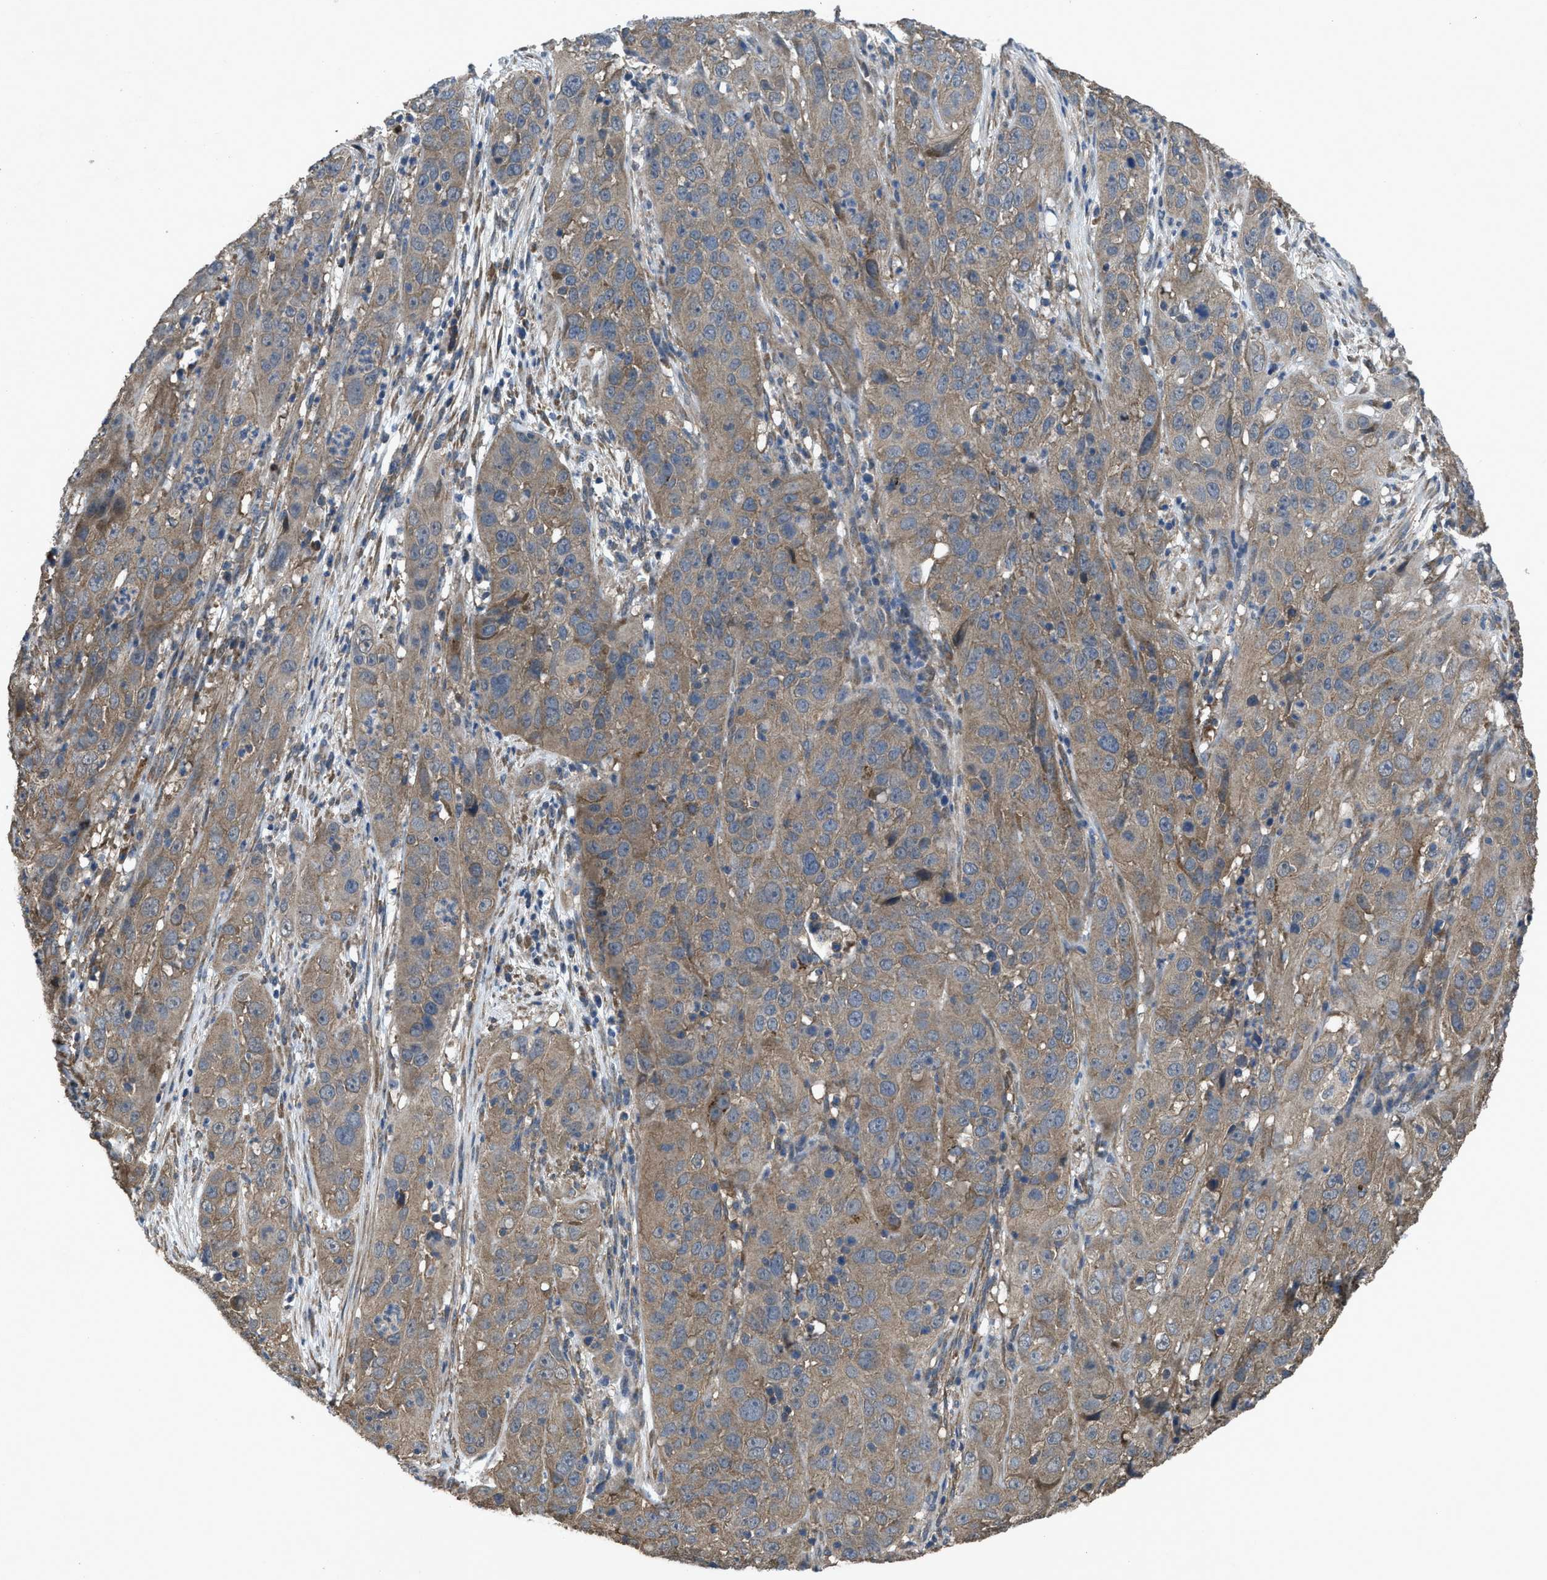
{"staining": {"intensity": "moderate", "quantity": ">75%", "location": "cytoplasmic/membranous"}, "tissue": "cervical cancer", "cell_type": "Tumor cells", "image_type": "cancer", "snomed": [{"axis": "morphology", "description": "Squamous cell carcinoma, NOS"}, {"axis": "topography", "description": "Cervix"}], "caption": "Immunohistochemistry (DAB) staining of squamous cell carcinoma (cervical) exhibits moderate cytoplasmic/membranous protein positivity in approximately >75% of tumor cells.", "gene": "ARL6", "patient": {"sex": "female", "age": 32}}